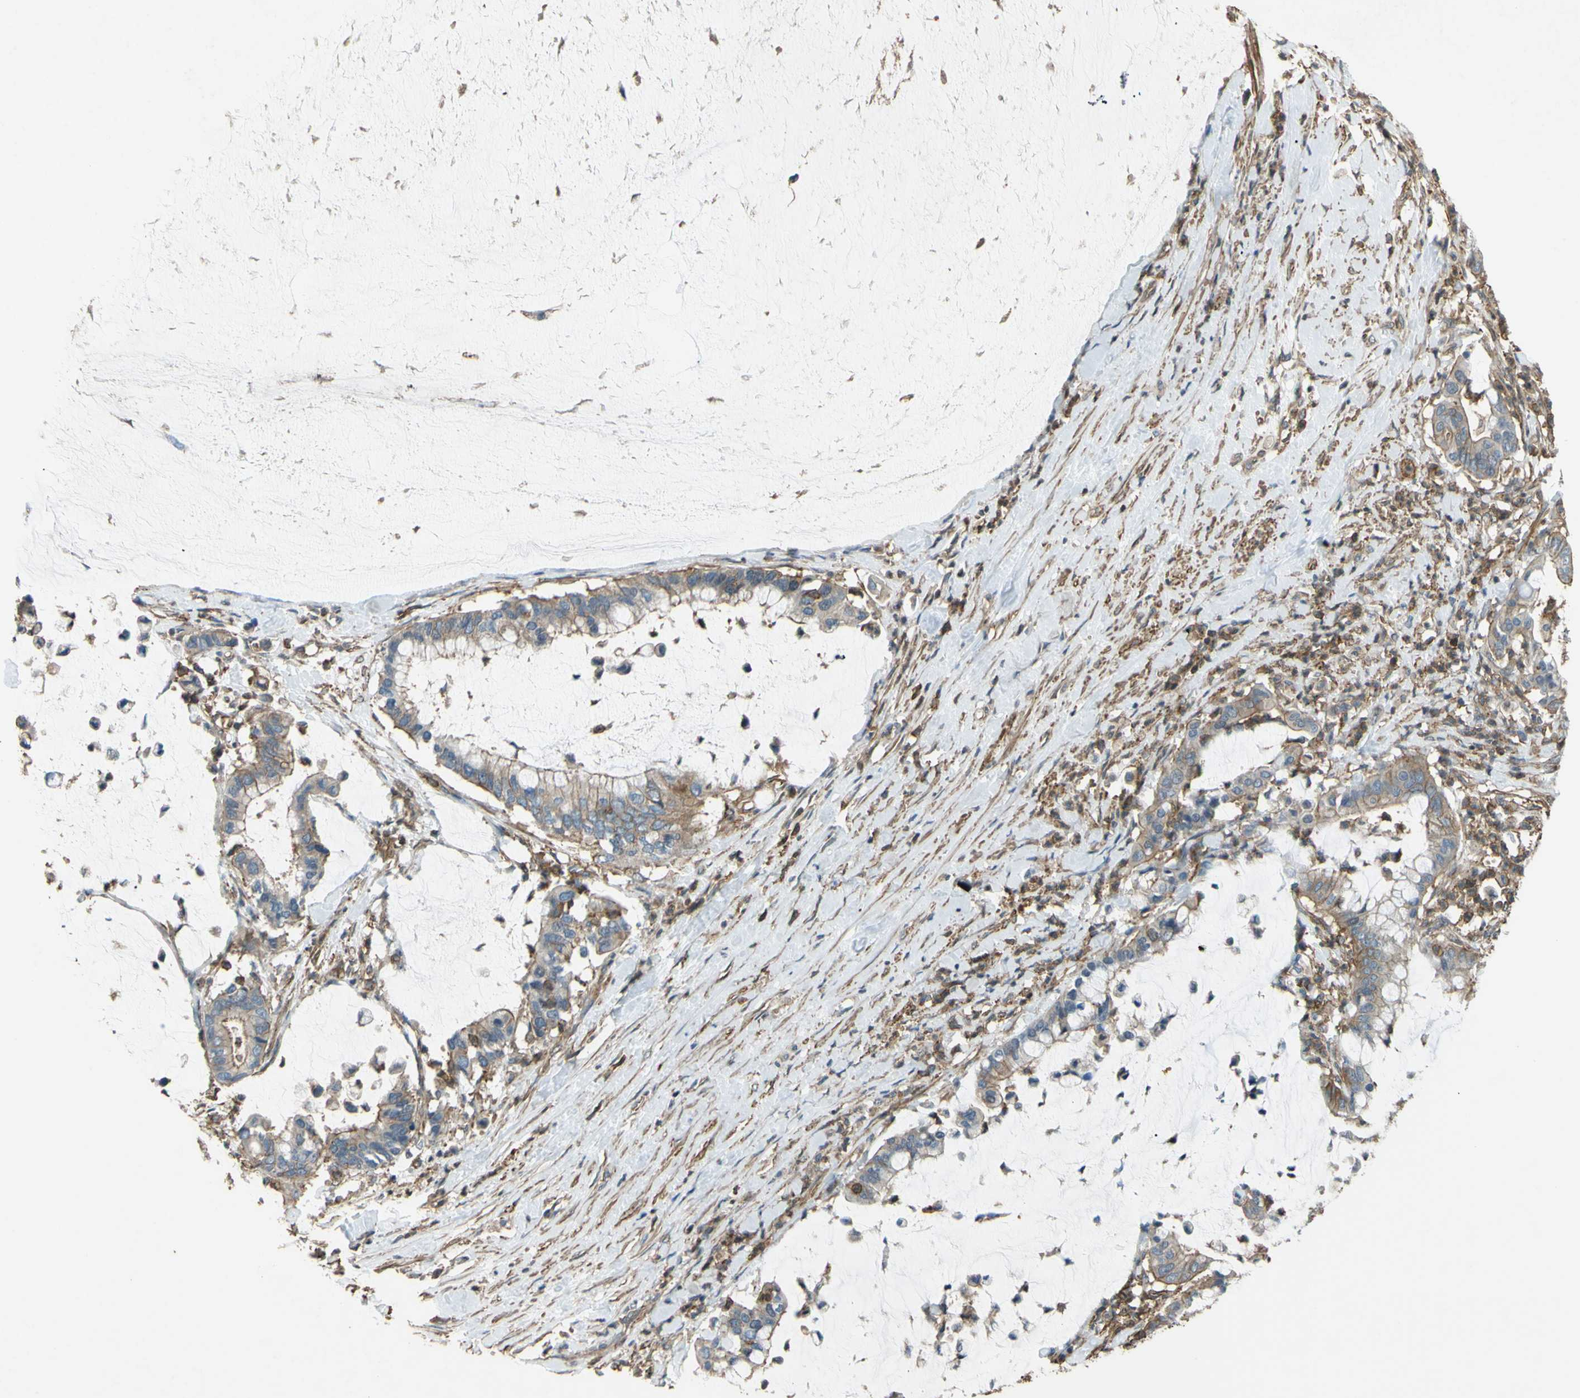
{"staining": {"intensity": "moderate", "quantity": "25%-75%", "location": "cytoplasmic/membranous"}, "tissue": "pancreatic cancer", "cell_type": "Tumor cells", "image_type": "cancer", "snomed": [{"axis": "morphology", "description": "Adenocarcinoma, NOS"}, {"axis": "topography", "description": "Pancreas"}], "caption": "Human pancreatic cancer (adenocarcinoma) stained for a protein (brown) shows moderate cytoplasmic/membranous positive positivity in about 25%-75% of tumor cells.", "gene": "ADD3", "patient": {"sex": "male", "age": 41}}